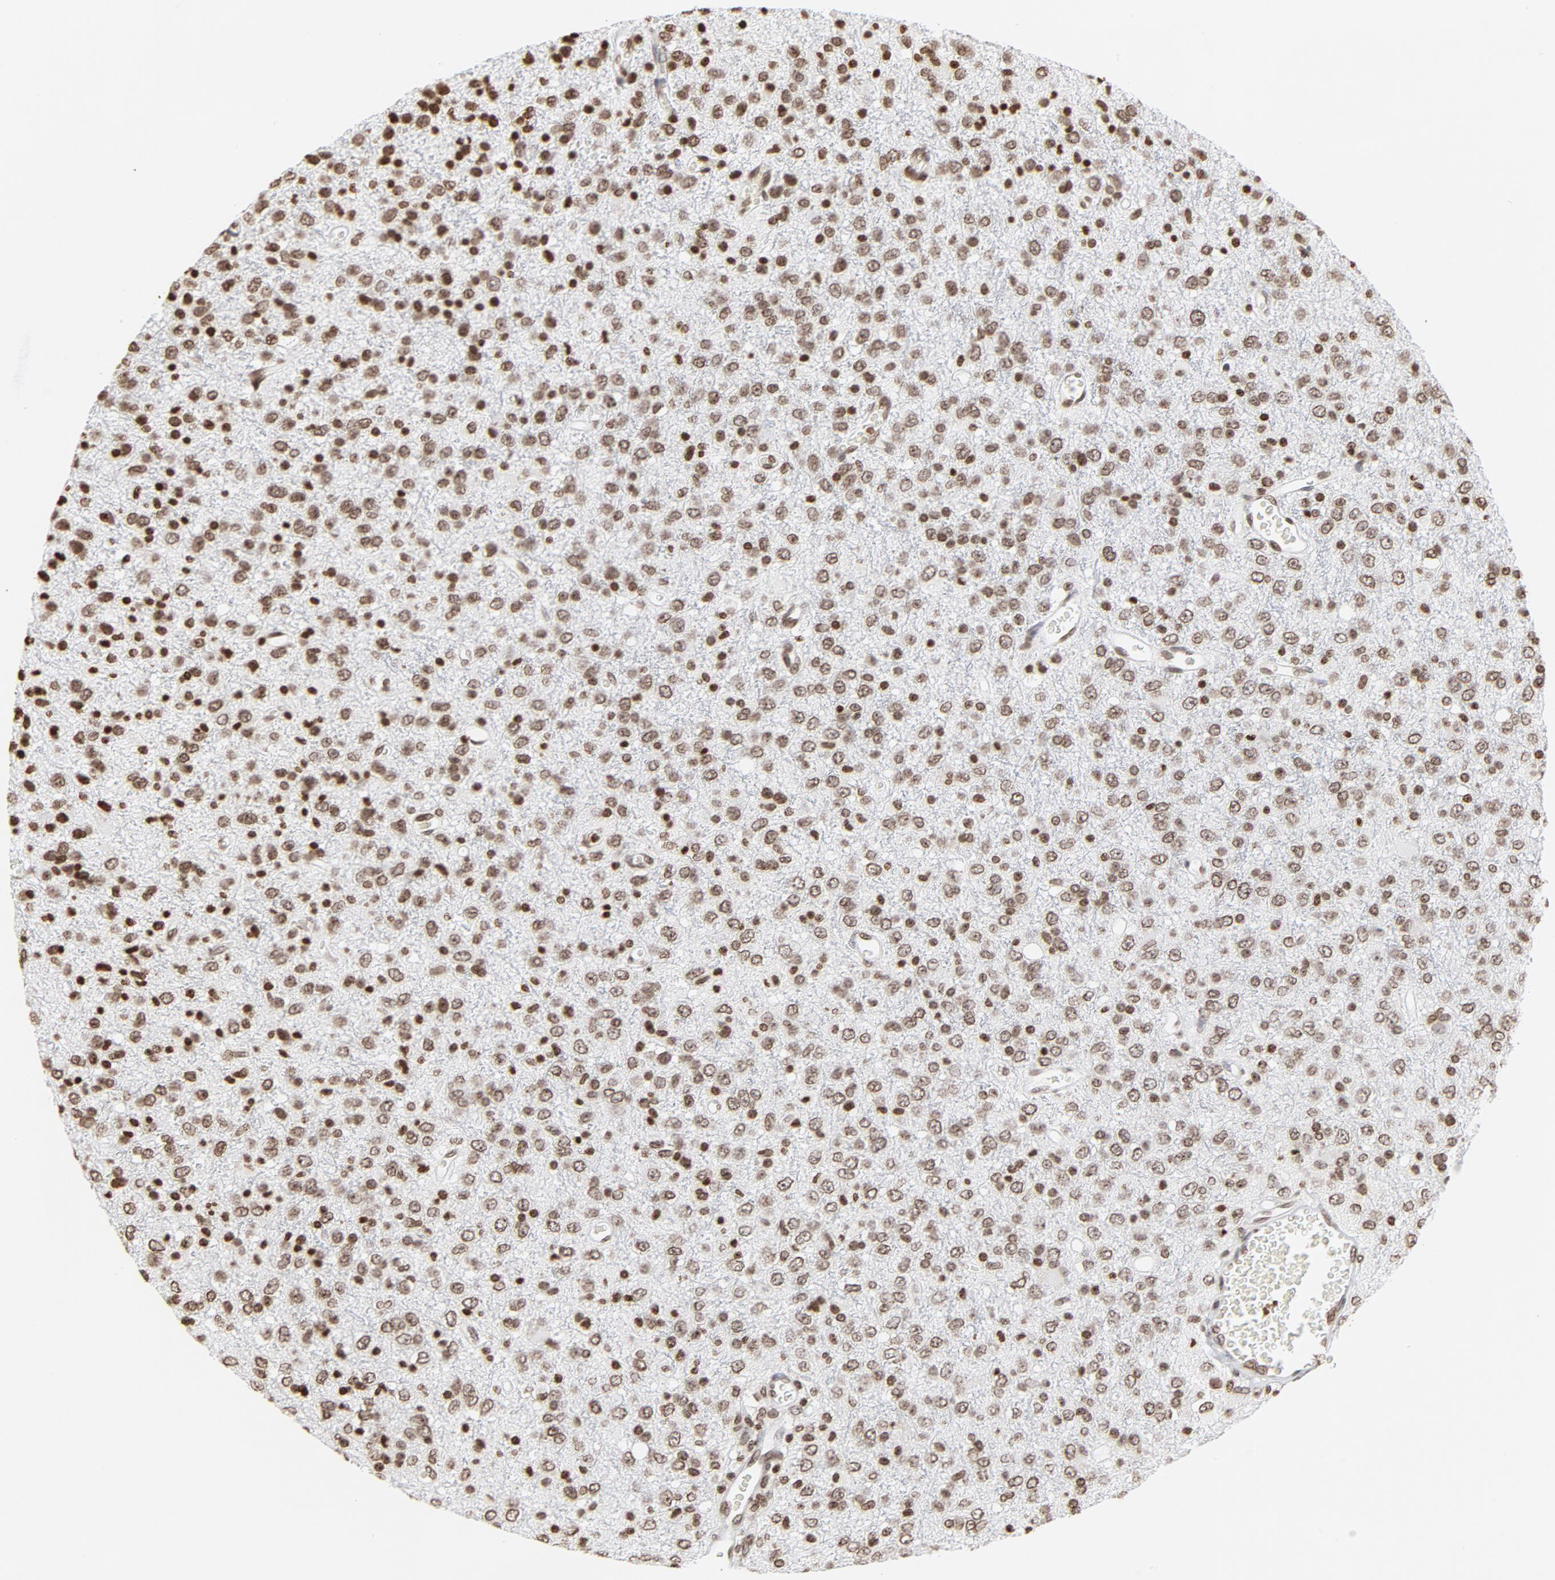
{"staining": {"intensity": "weak", "quantity": ">75%", "location": "nuclear"}, "tissue": "glioma", "cell_type": "Tumor cells", "image_type": "cancer", "snomed": [{"axis": "morphology", "description": "Glioma, malignant, High grade"}, {"axis": "topography", "description": "pancreas cauda"}], "caption": "Weak nuclear positivity for a protein is appreciated in approximately >75% of tumor cells of malignant high-grade glioma using immunohistochemistry (IHC).", "gene": "H2AC12", "patient": {"sex": "male", "age": 60}}